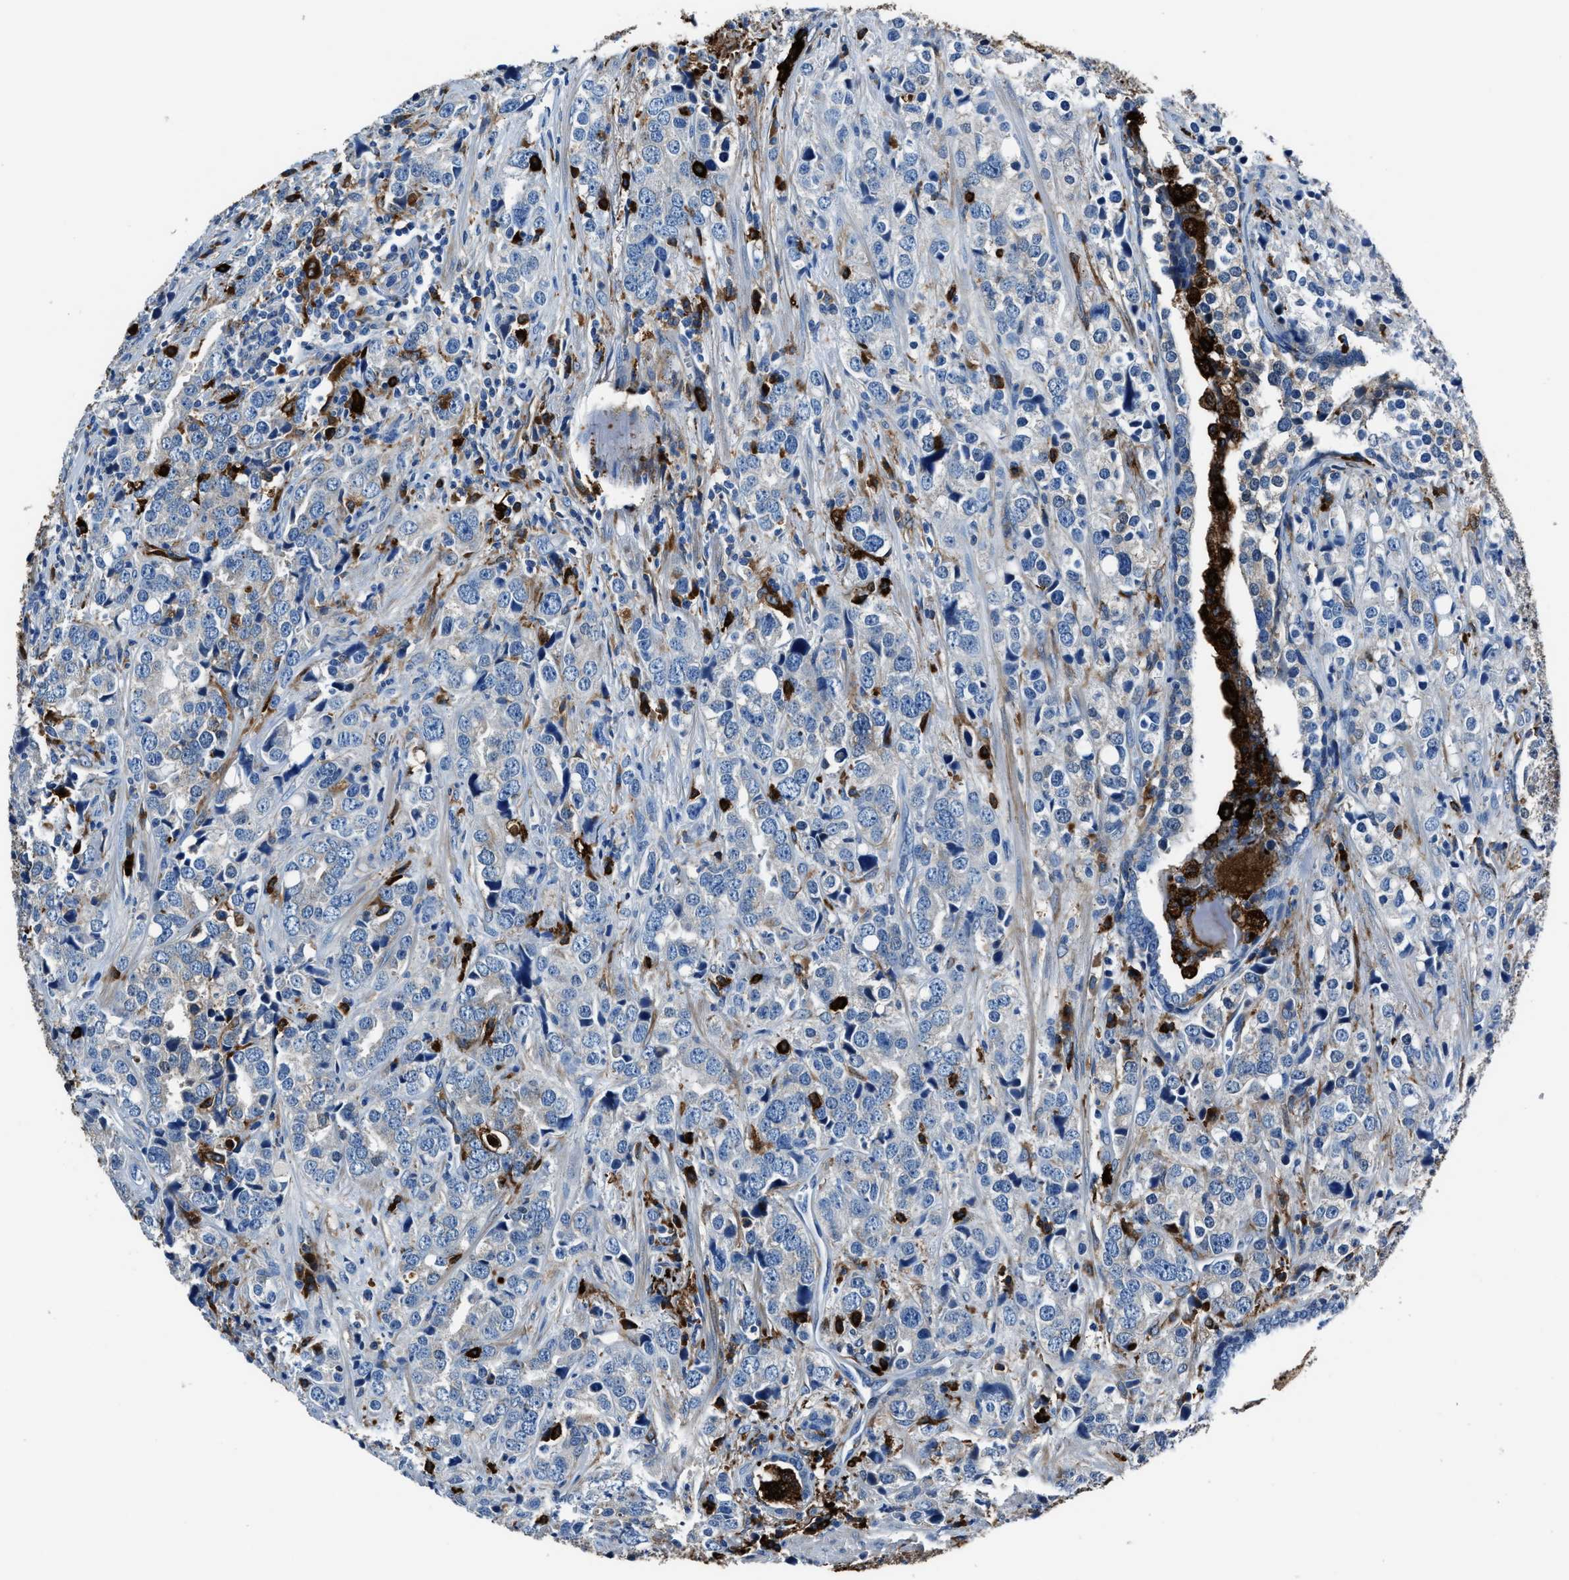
{"staining": {"intensity": "negative", "quantity": "none", "location": "none"}, "tissue": "prostate cancer", "cell_type": "Tumor cells", "image_type": "cancer", "snomed": [{"axis": "morphology", "description": "Adenocarcinoma, High grade"}, {"axis": "topography", "description": "Prostate"}], "caption": "Tumor cells show no significant protein staining in high-grade adenocarcinoma (prostate).", "gene": "FTL", "patient": {"sex": "male", "age": 71}}